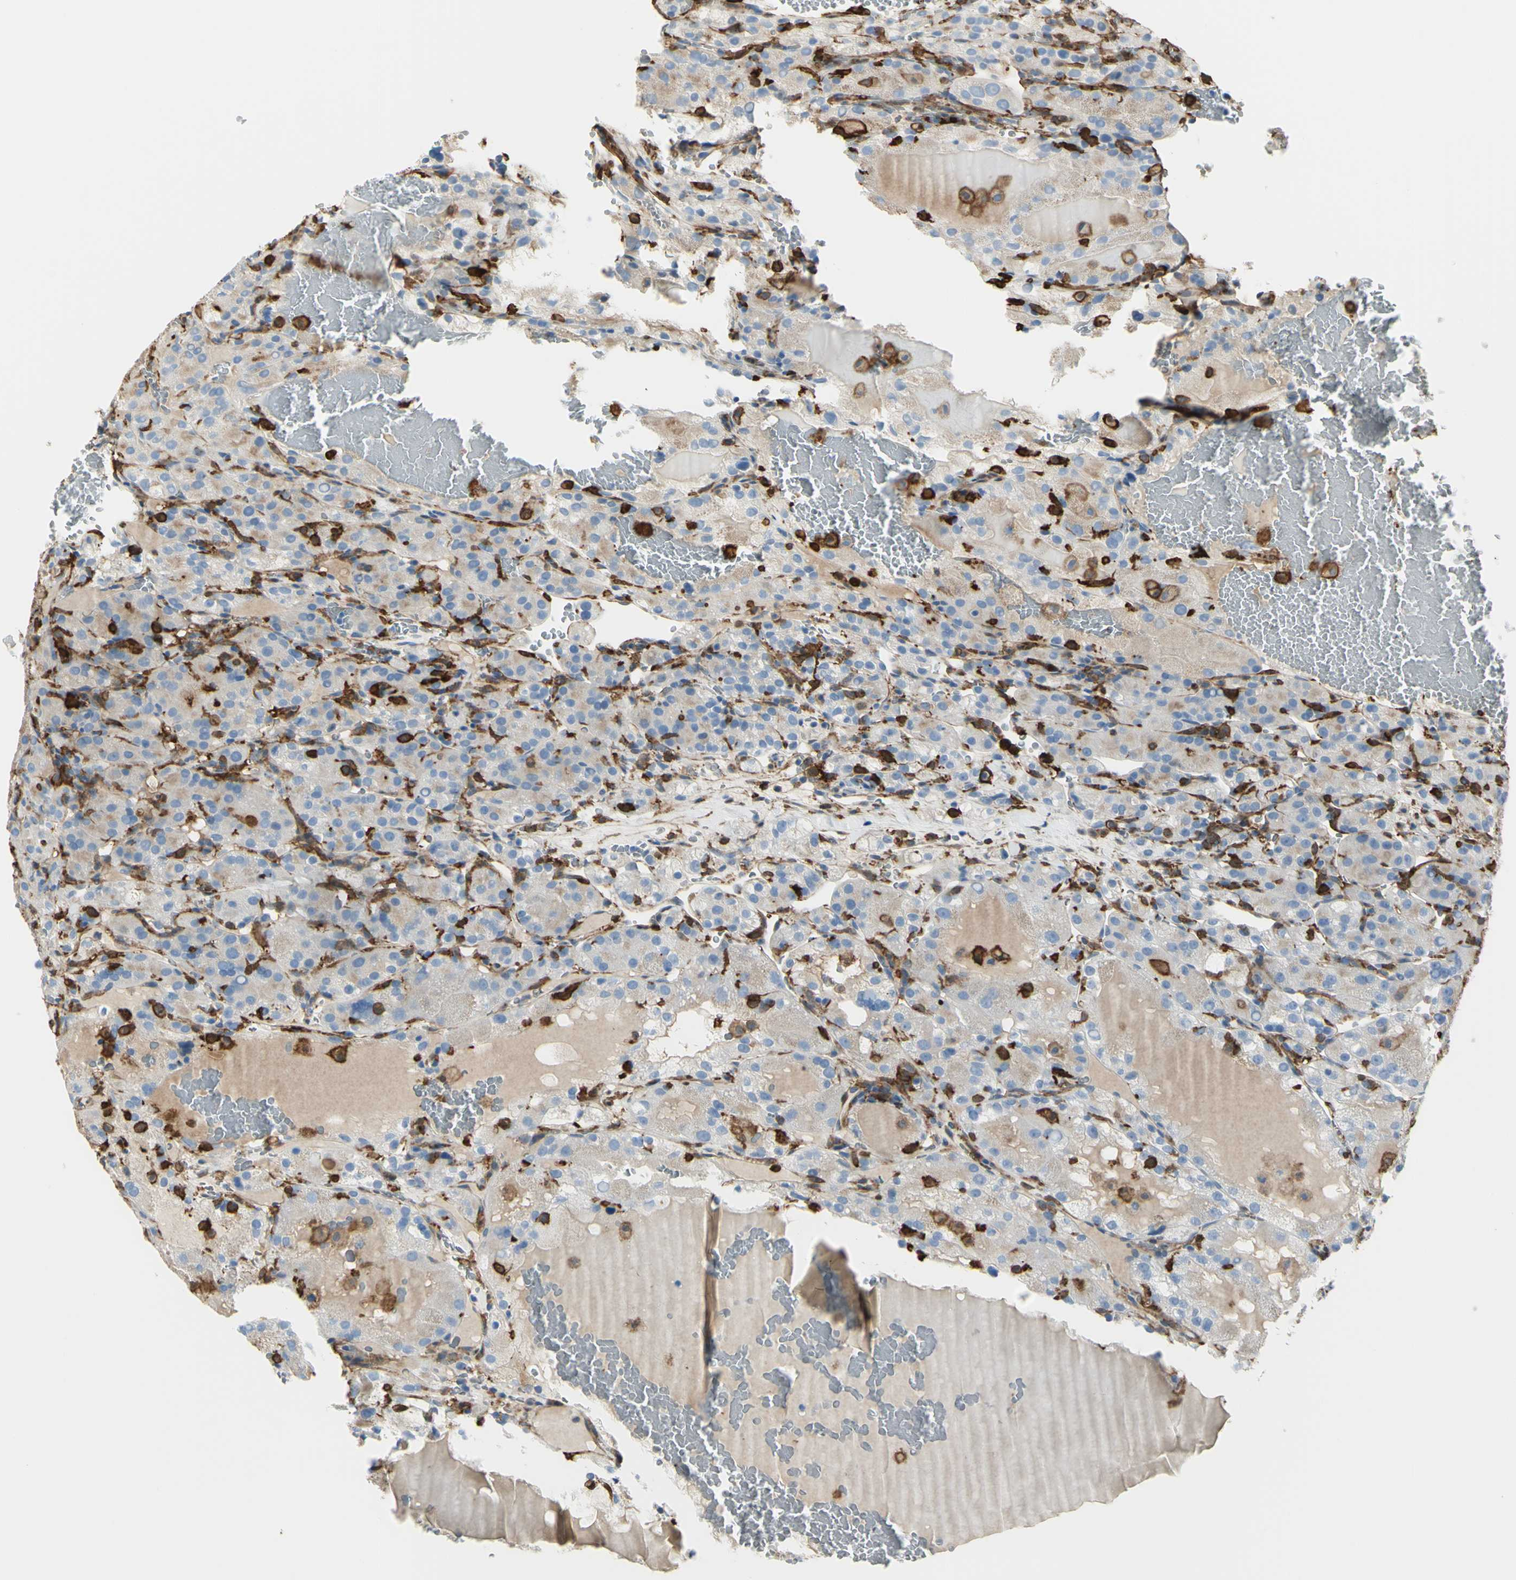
{"staining": {"intensity": "weak", "quantity": ">75%", "location": "cytoplasmic/membranous"}, "tissue": "renal cancer", "cell_type": "Tumor cells", "image_type": "cancer", "snomed": [{"axis": "morphology", "description": "Normal tissue, NOS"}, {"axis": "morphology", "description": "Adenocarcinoma, NOS"}, {"axis": "topography", "description": "Kidney"}], "caption": "The image displays staining of adenocarcinoma (renal), revealing weak cytoplasmic/membranous protein expression (brown color) within tumor cells. The protein of interest is stained brown, and the nuclei are stained in blue (DAB (3,3'-diaminobenzidine) IHC with brightfield microscopy, high magnification).", "gene": "GSN", "patient": {"sex": "male", "age": 61}}